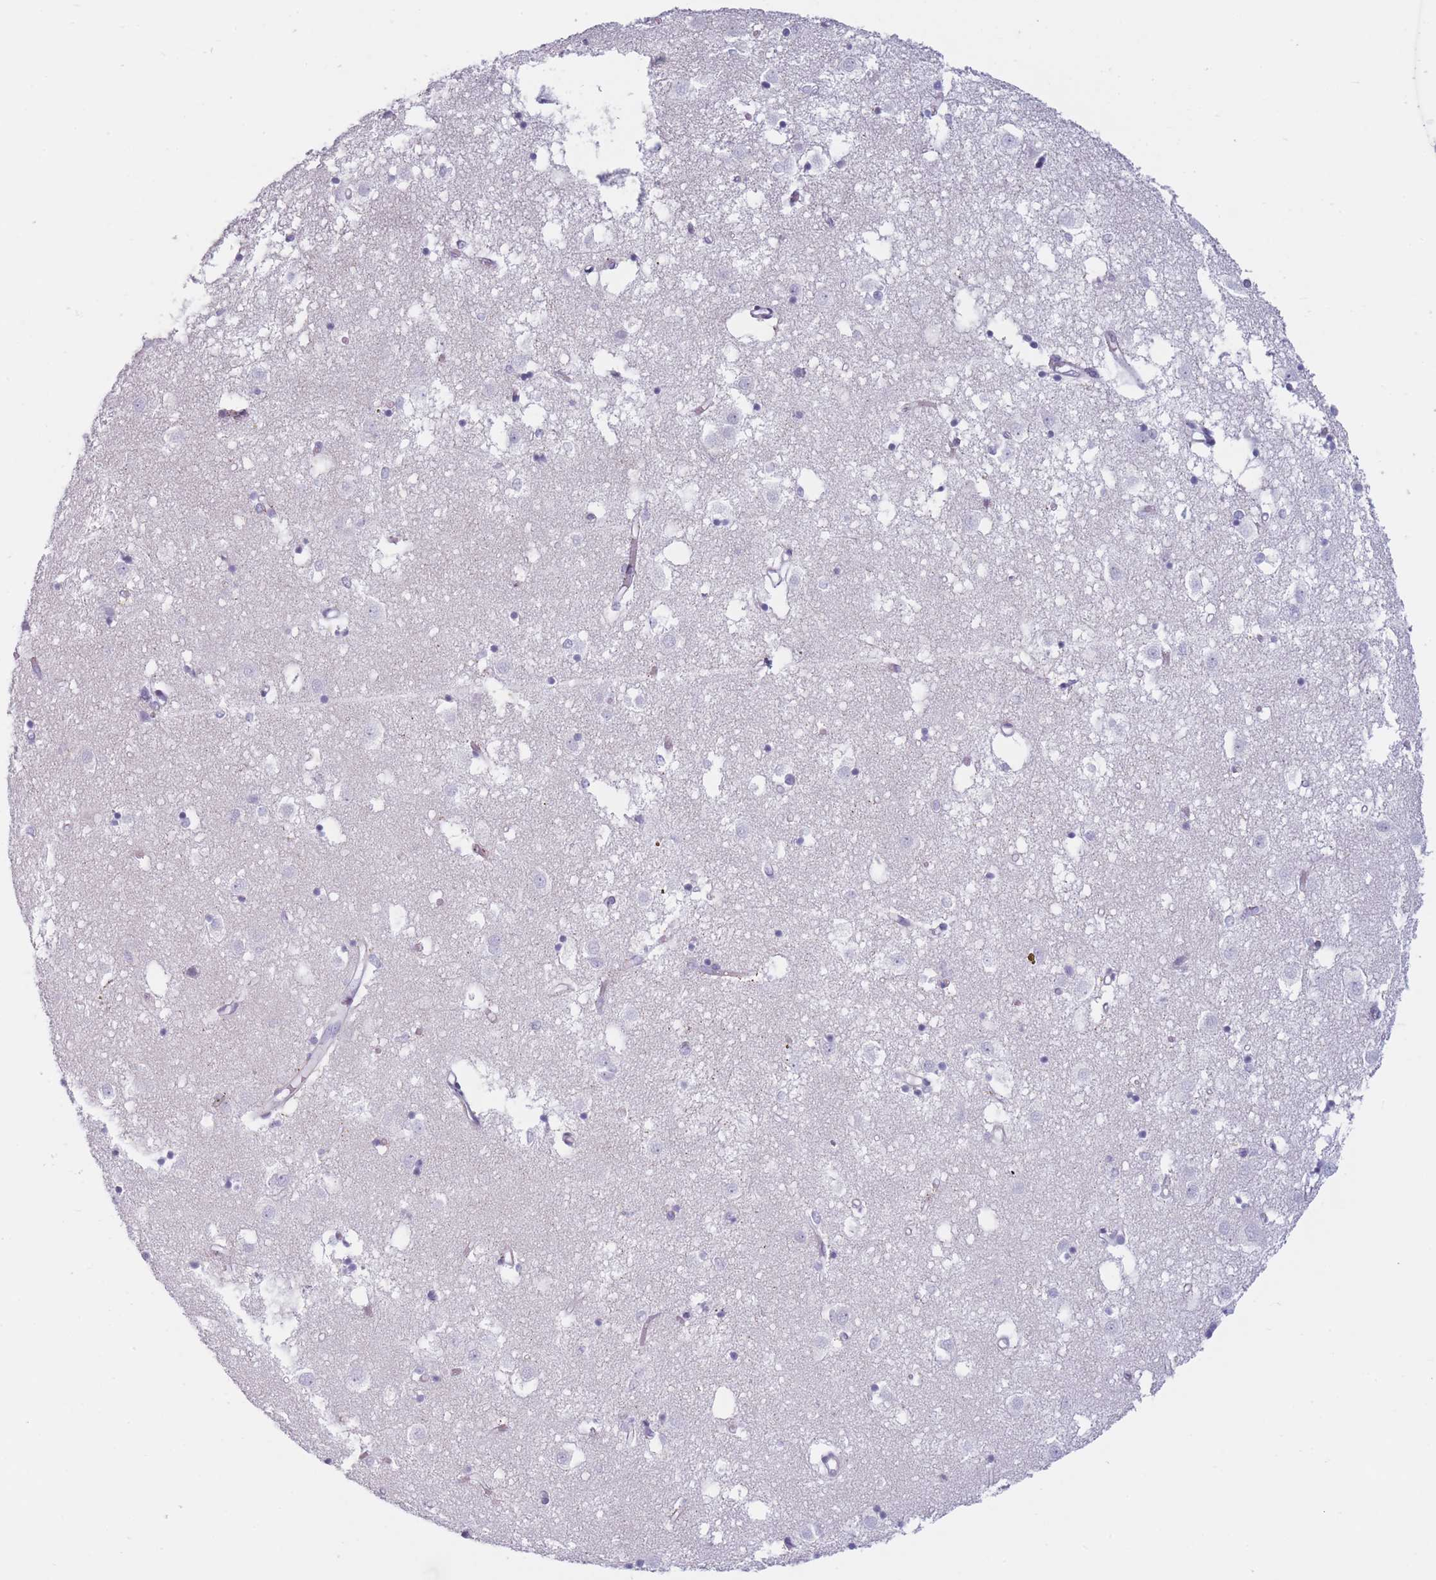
{"staining": {"intensity": "negative", "quantity": "none", "location": "none"}, "tissue": "caudate", "cell_type": "Glial cells", "image_type": "normal", "snomed": [{"axis": "morphology", "description": "Normal tissue, NOS"}, {"axis": "topography", "description": "Lateral ventricle wall"}], "caption": "DAB (3,3'-diaminobenzidine) immunohistochemical staining of benign caudate demonstrates no significant staining in glial cells. The staining was performed using DAB (3,3'-diaminobenzidine) to visualize the protein expression in brown, while the nuclei were stained in blue with hematoxylin (Magnification: 20x).", "gene": "PLEKHG2", "patient": {"sex": "male", "age": 70}}